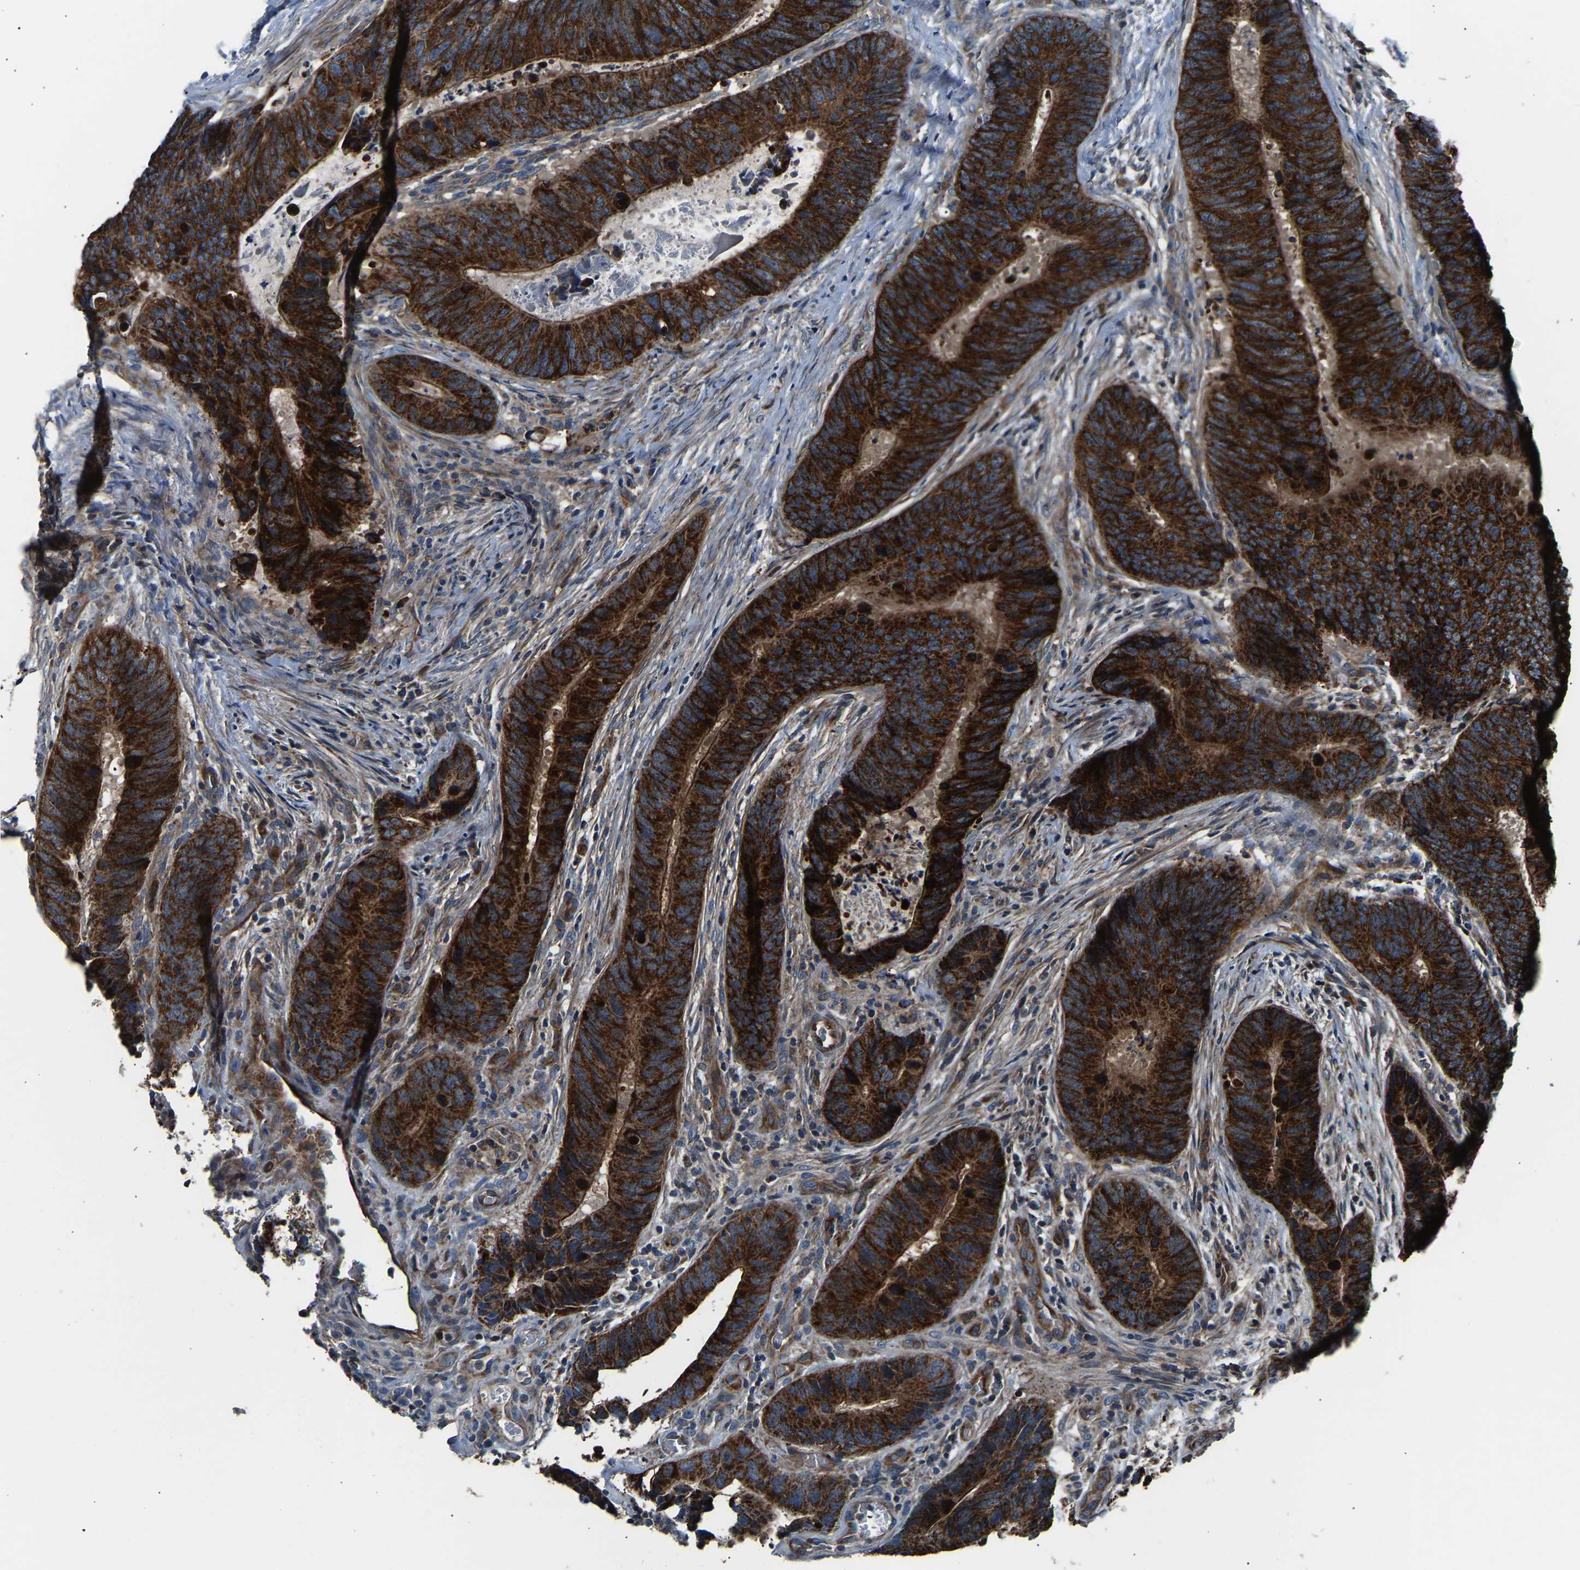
{"staining": {"intensity": "strong", "quantity": ">75%", "location": "cytoplasmic/membranous"}, "tissue": "colorectal cancer", "cell_type": "Tumor cells", "image_type": "cancer", "snomed": [{"axis": "morphology", "description": "Adenocarcinoma, NOS"}, {"axis": "topography", "description": "Colon"}], "caption": "Strong cytoplasmic/membranous expression is seen in approximately >75% of tumor cells in colorectal adenocarcinoma.", "gene": "GGCT", "patient": {"sex": "male", "age": 56}}